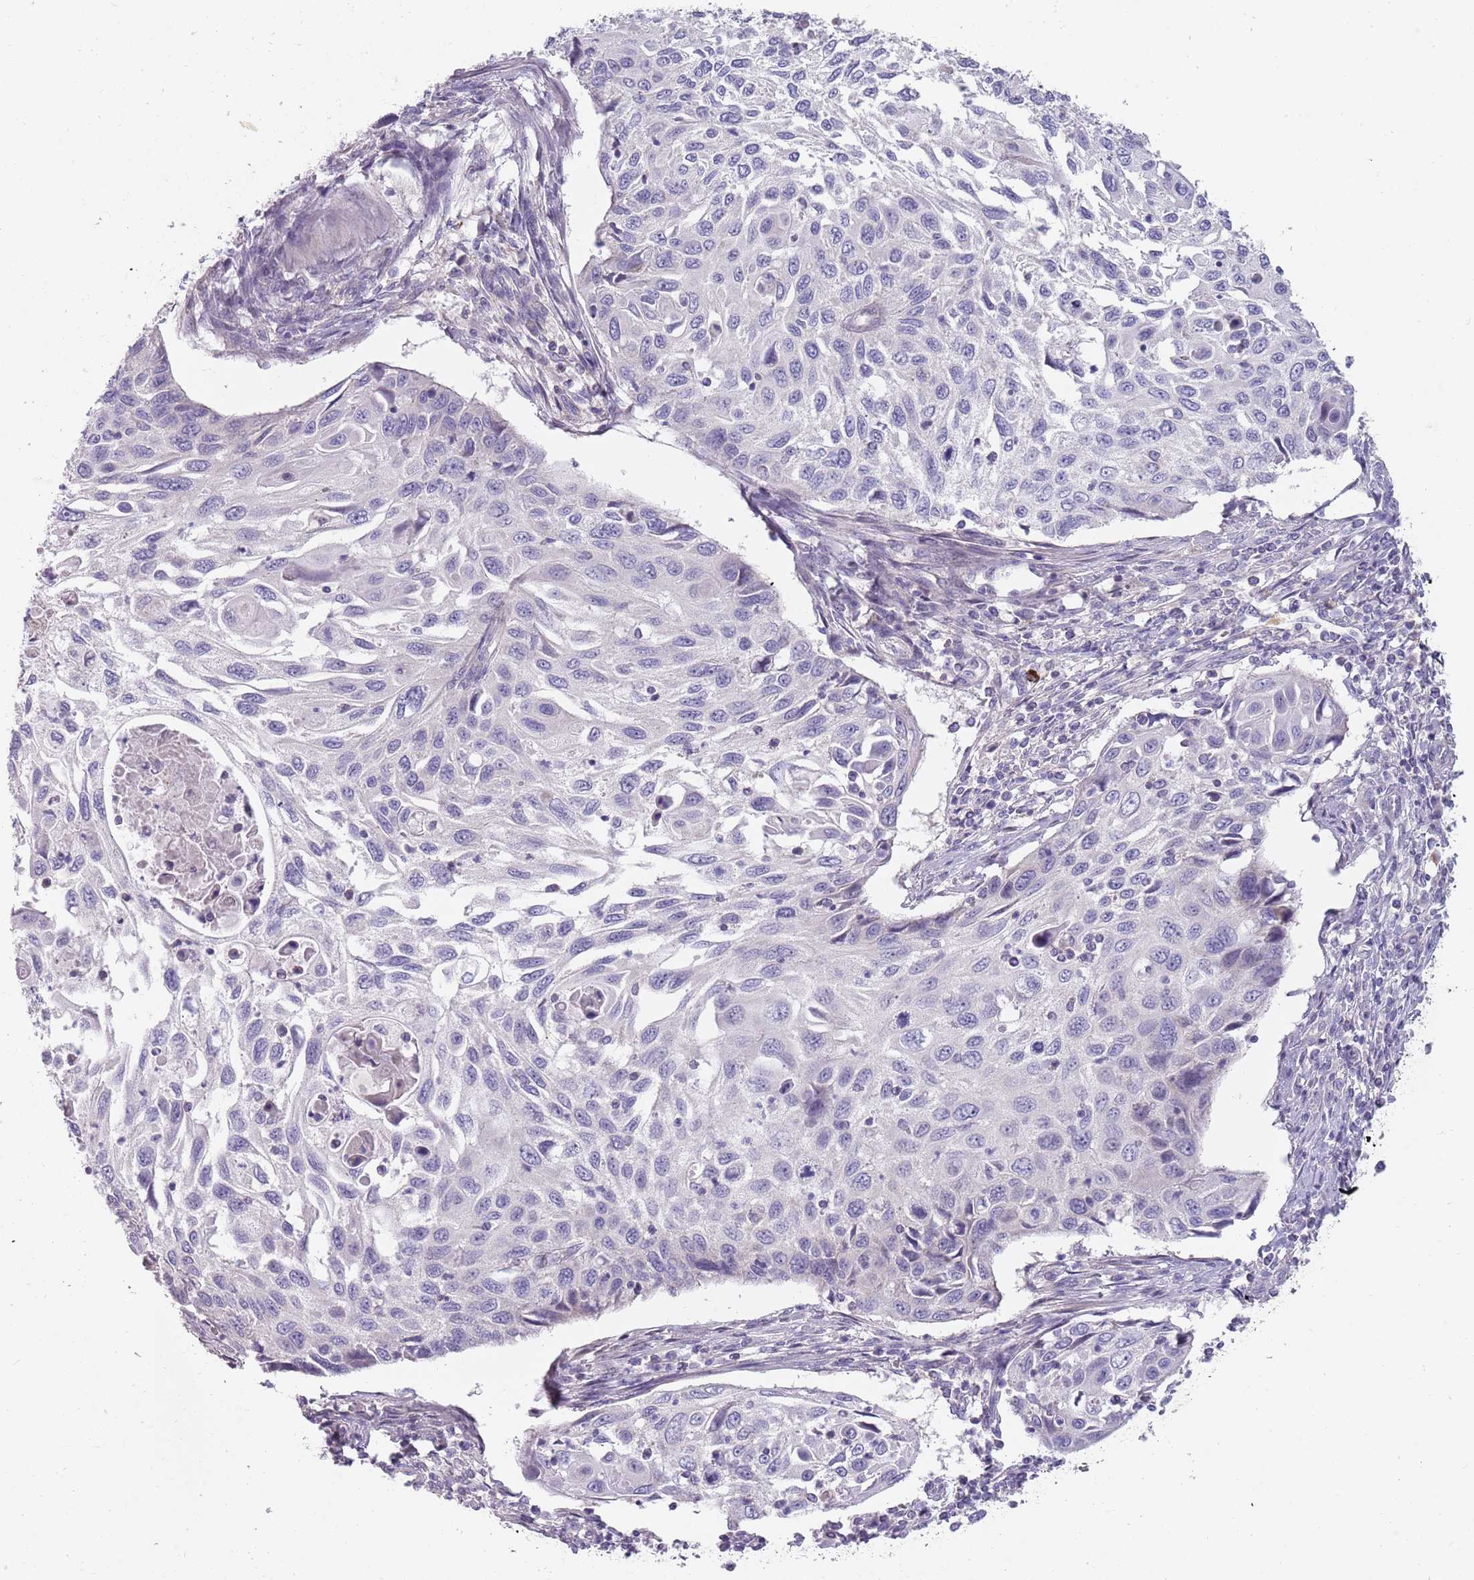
{"staining": {"intensity": "negative", "quantity": "none", "location": "none"}, "tissue": "cervical cancer", "cell_type": "Tumor cells", "image_type": "cancer", "snomed": [{"axis": "morphology", "description": "Squamous cell carcinoma, NOS"}, {"axis": "topography", "description": "Cervix"}], "caption": "There is no significant positivity in tumor cells of cervical cancer.", "gene": "DDX4", "patient": {"sex": "female", "age": 70}}